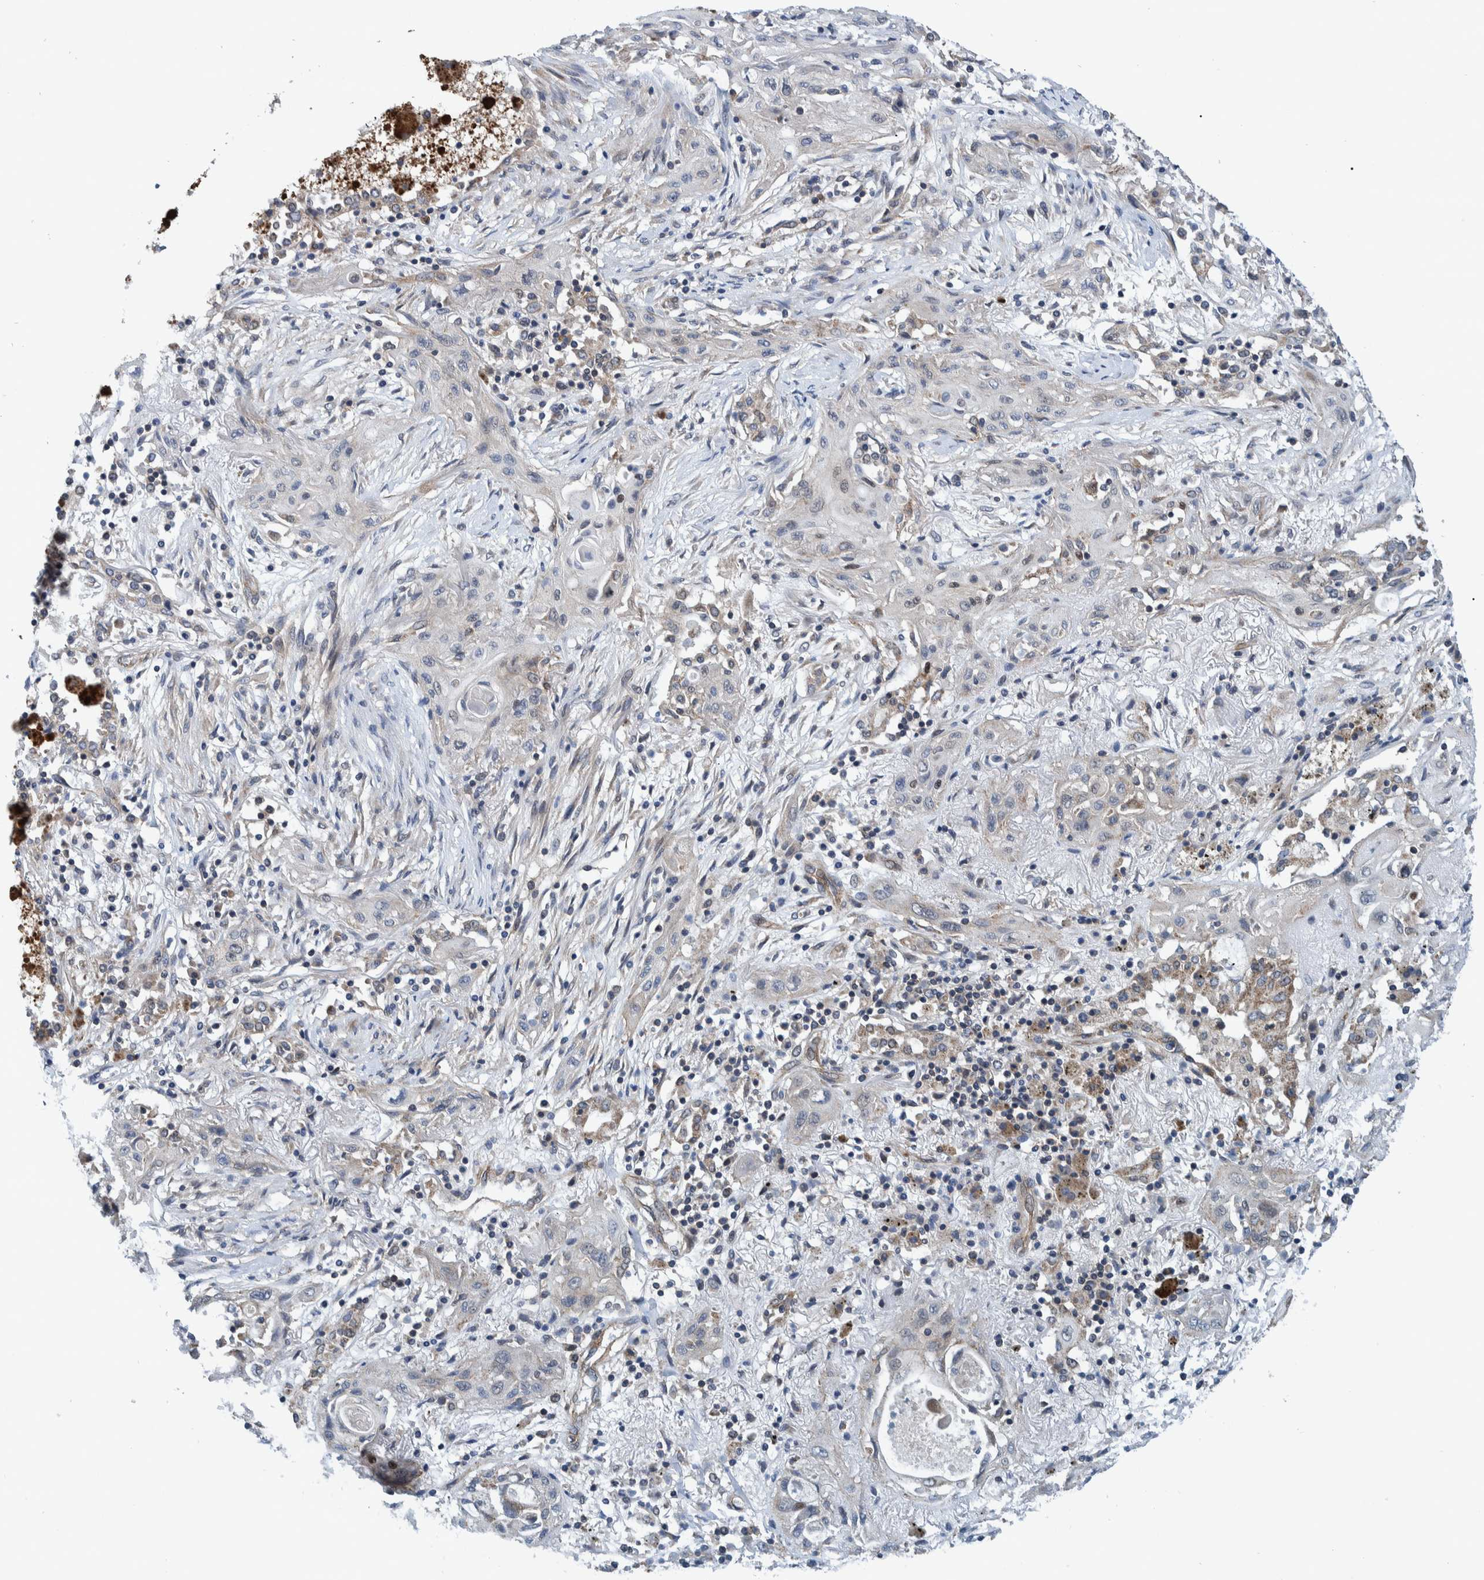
{"staining": {"intensity": "negative", "quantity": "none", "location": "none"}, "tissue": "lung cancer", "cell_type": "Tumor cells", "image_type": "cancer", "snomed": [{"axis": "morphology", "description": "Squamous cell carcinoma, NOS"}, {"axis": "topography", "description": "Lung"}], "caption": "A micrograph of human lung cancer is negative for staining in tumor cells.", "gene": "MRPS7", "patient": {"sex": "female", "age": 47}}